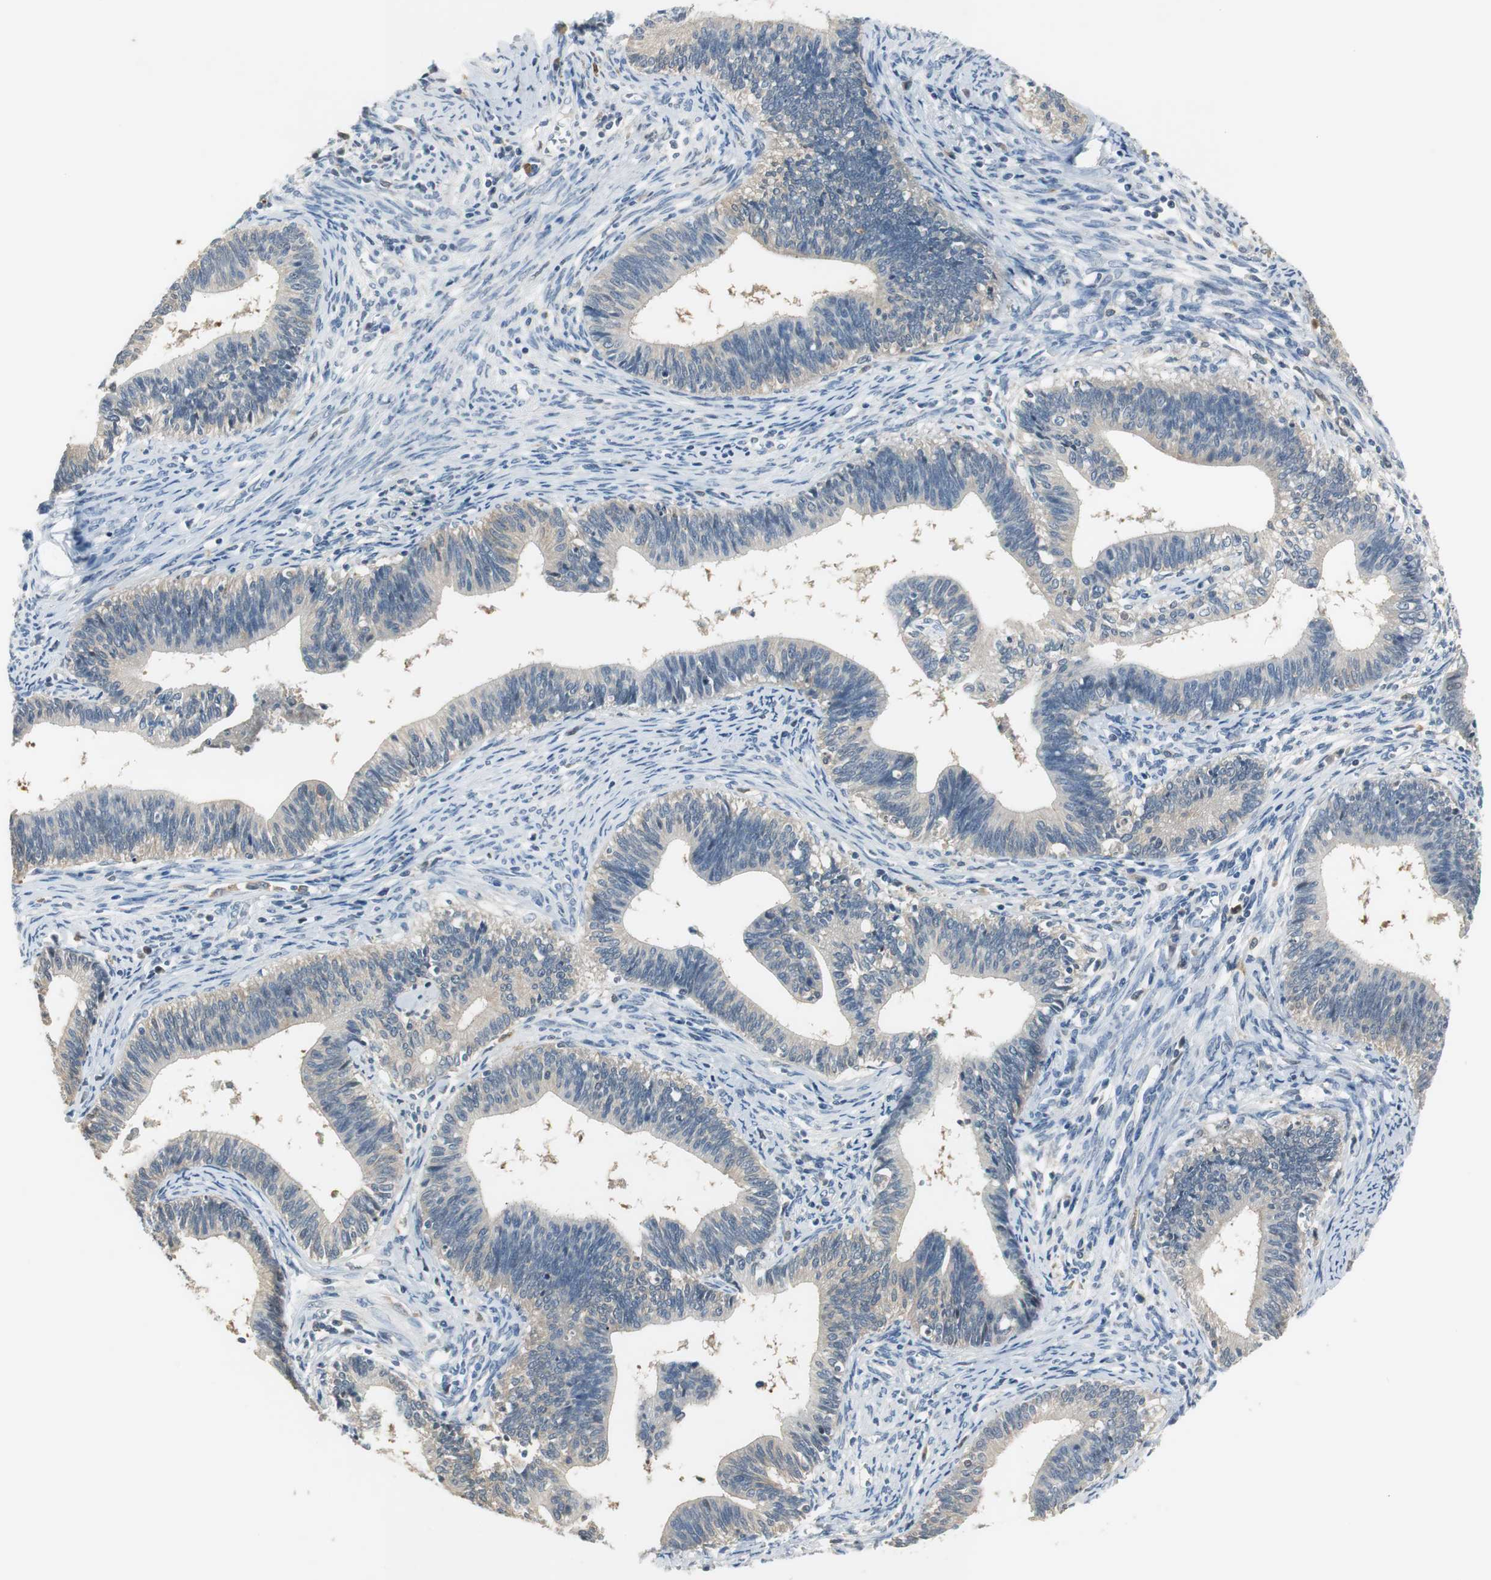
{"staining": {"intensity": "weak", "quantity": ">75%", "location": "cytoplasmic/membranous"}, "tissue": "cervical cancer", "cell_type": "Tumor cells", "image_type": "cancer", "snomed": [{"axis": "morphology", "description": "Adenocarcinoma, NOS"}, {"axis": "topography", "description": "Cervix"}], "caption": "High-magnification brightfield microscopy of adenocarcinoma (cervical) stained with DAB (3,3'-diaminobenzidine) (brown) and counterstained with hematoxylin (blue). tumor cells exhibit weak cytoplasmic/membranous staining is present in approximately>75% of cells. Nuclei are stained in blue.", "gene": "MSTO1", "patient": {"sex": "female", "age": 44}}